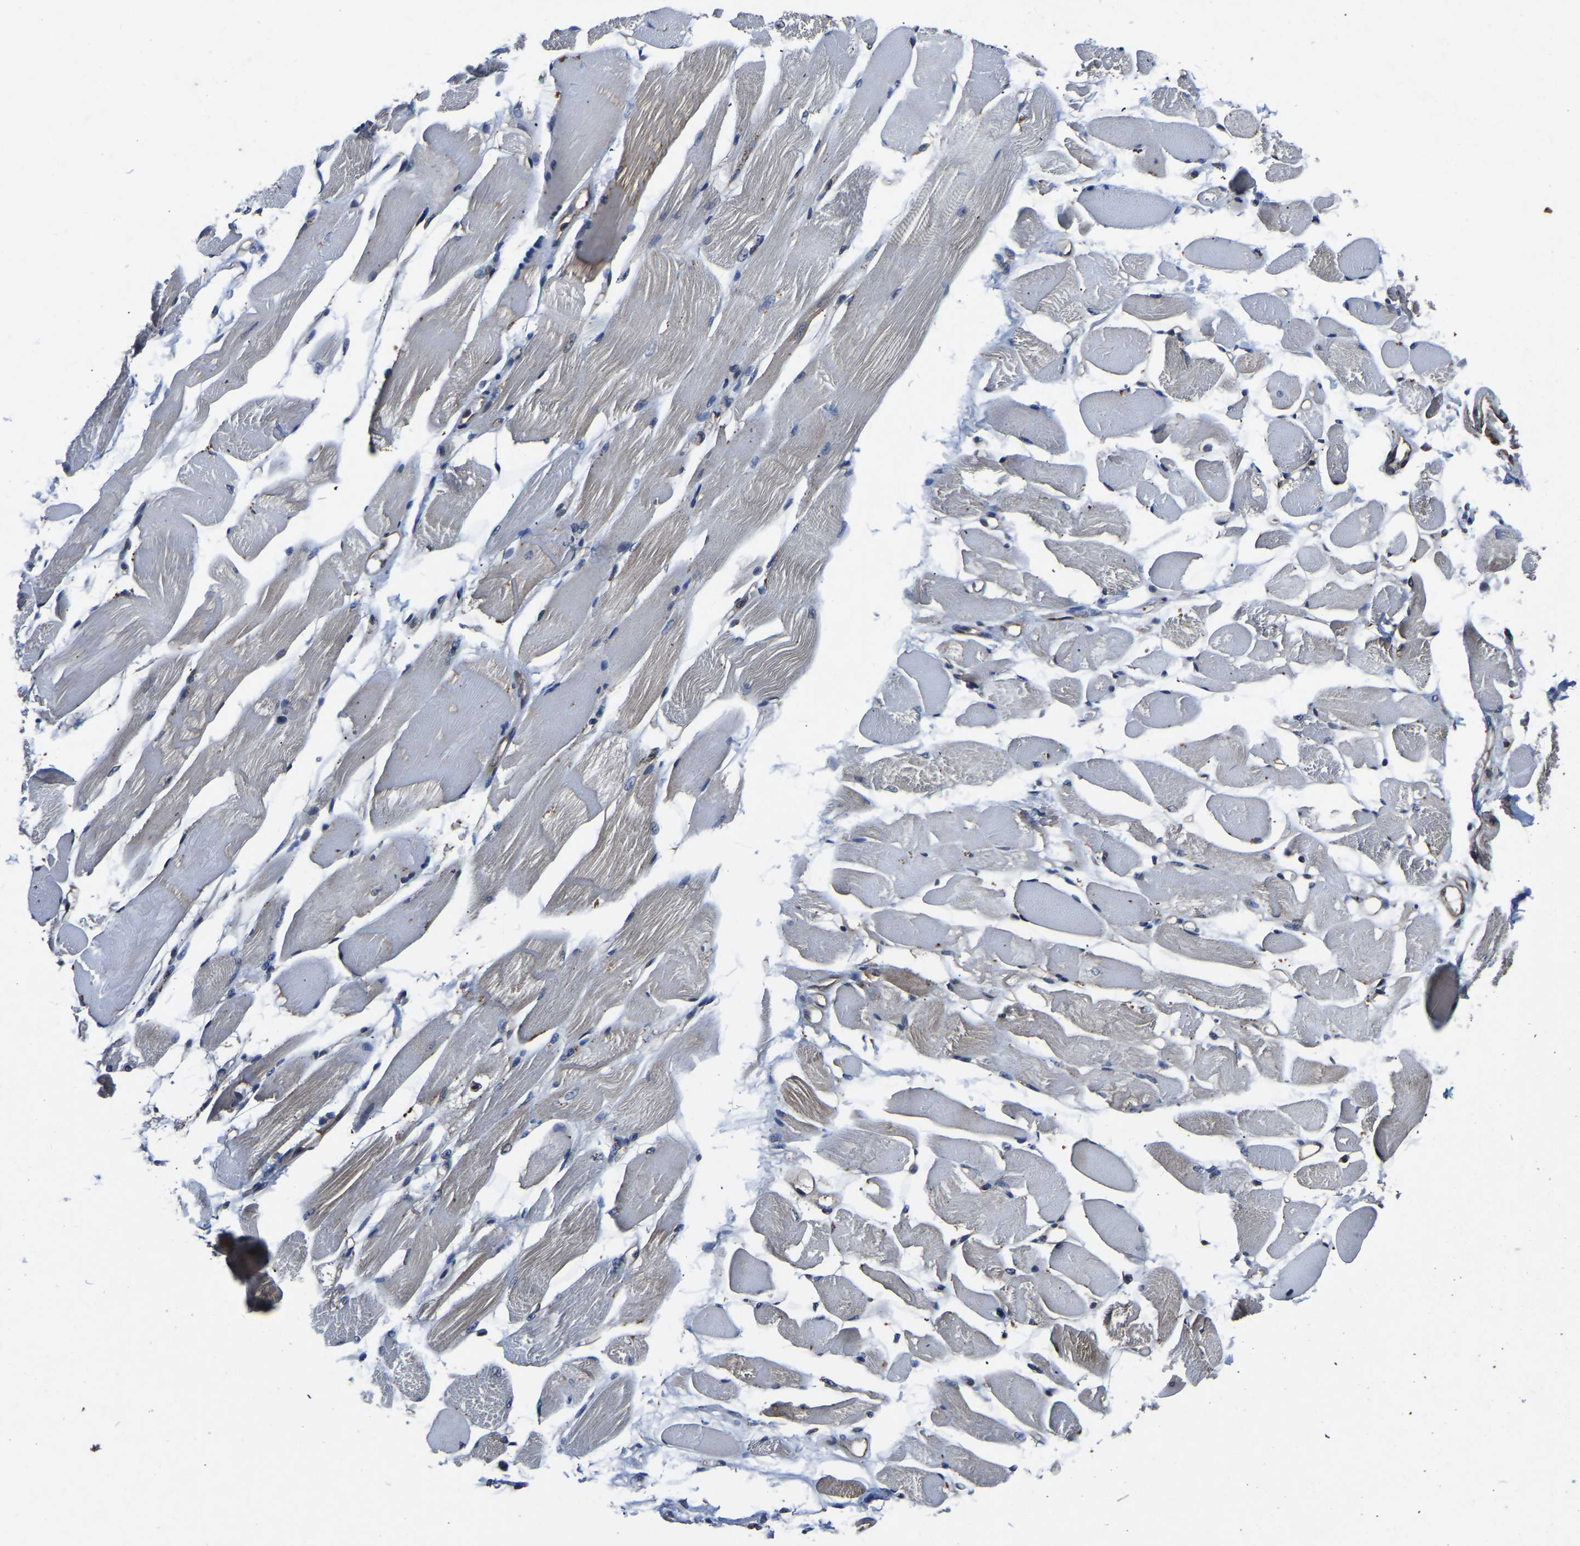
{"staining": {"intensity": "moderate", "quantity": "25%-75%", "location": "cytoplasmic/membranous"}, "tissue": "skeletal muscle", "cell_type": "Myocytes", "image_type": "normal", "snomed": [{"axis": "morphology", "description": "Normal tissue, NOS"}, {"axis": "topography", "description": "Skeletal muscle"}, {"axis": "topography", "description": "Peripheral nerve tissue"}], "caption": "Immunohistochemistry (IHC) (DAB (3,3'-diaminobenzidine)) staining of normal human skeletal muscle shows moderate cytoplasmic/membranous protein expression in about 25%-75% of myocytes.", "gene": "FGD5", "patient": {"sex": "female", "age": 84}}